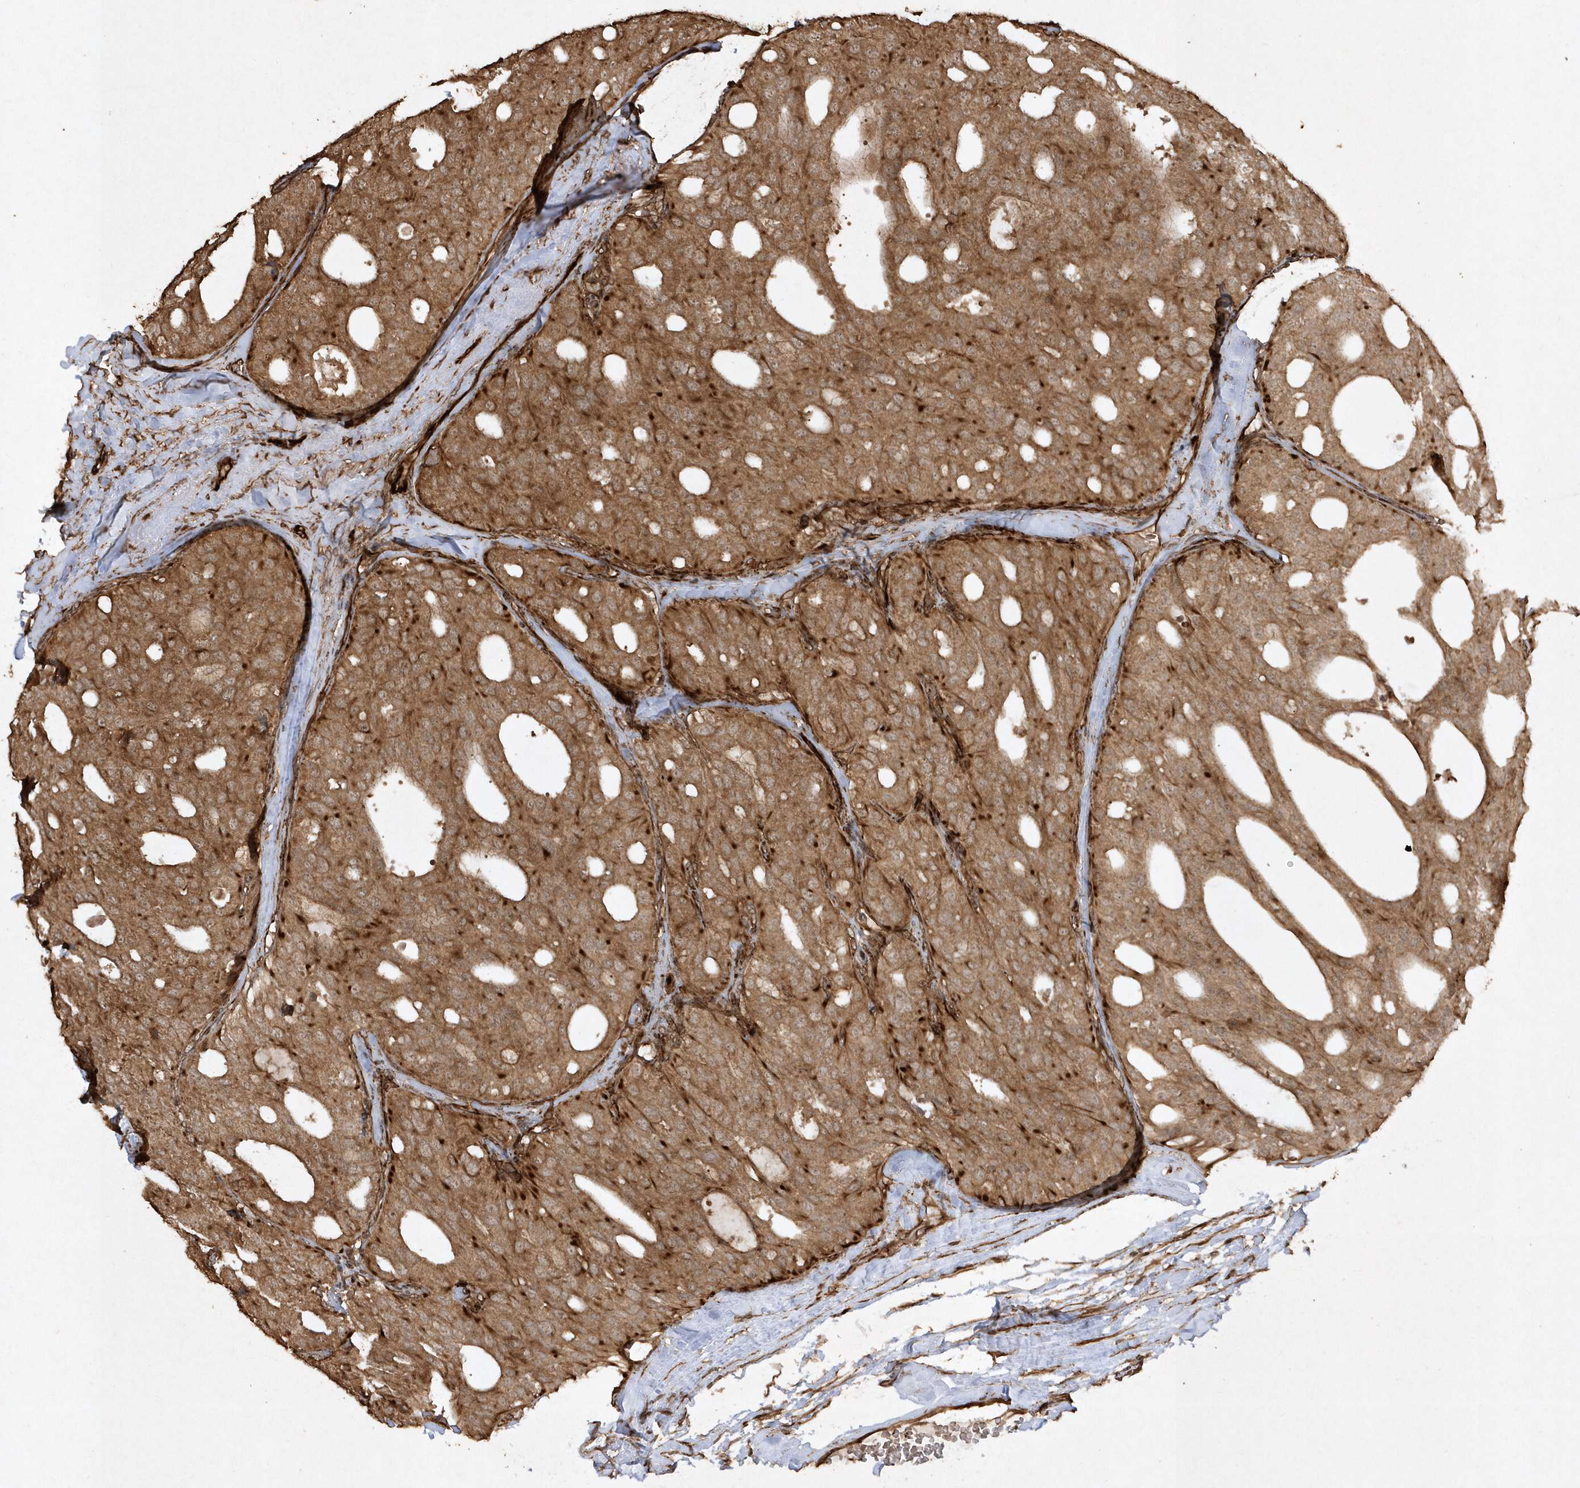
{"staining": {"intensity": "moderate", "quantity": ">75%", "location": "cytoplasmic/membranous"}, "tissue": "thyroid cancer", "cell_type": "Tumor cells", "image_type": "cancer", "snomed": [{"axis": "morphology", "description": "Follicular adenoma carcinoma, NOS"}, {"axis": "topography", "description": "Thyroid gland"}], "caption": "Immunohistochemical staining of thyroid follicular adenoma carcinoma displays moderate cytoplasmic/membranous protein staining in about >75% of tumor cells.", "gene": "AVPI1", "patient": {"sex": "male", "age": 75}}